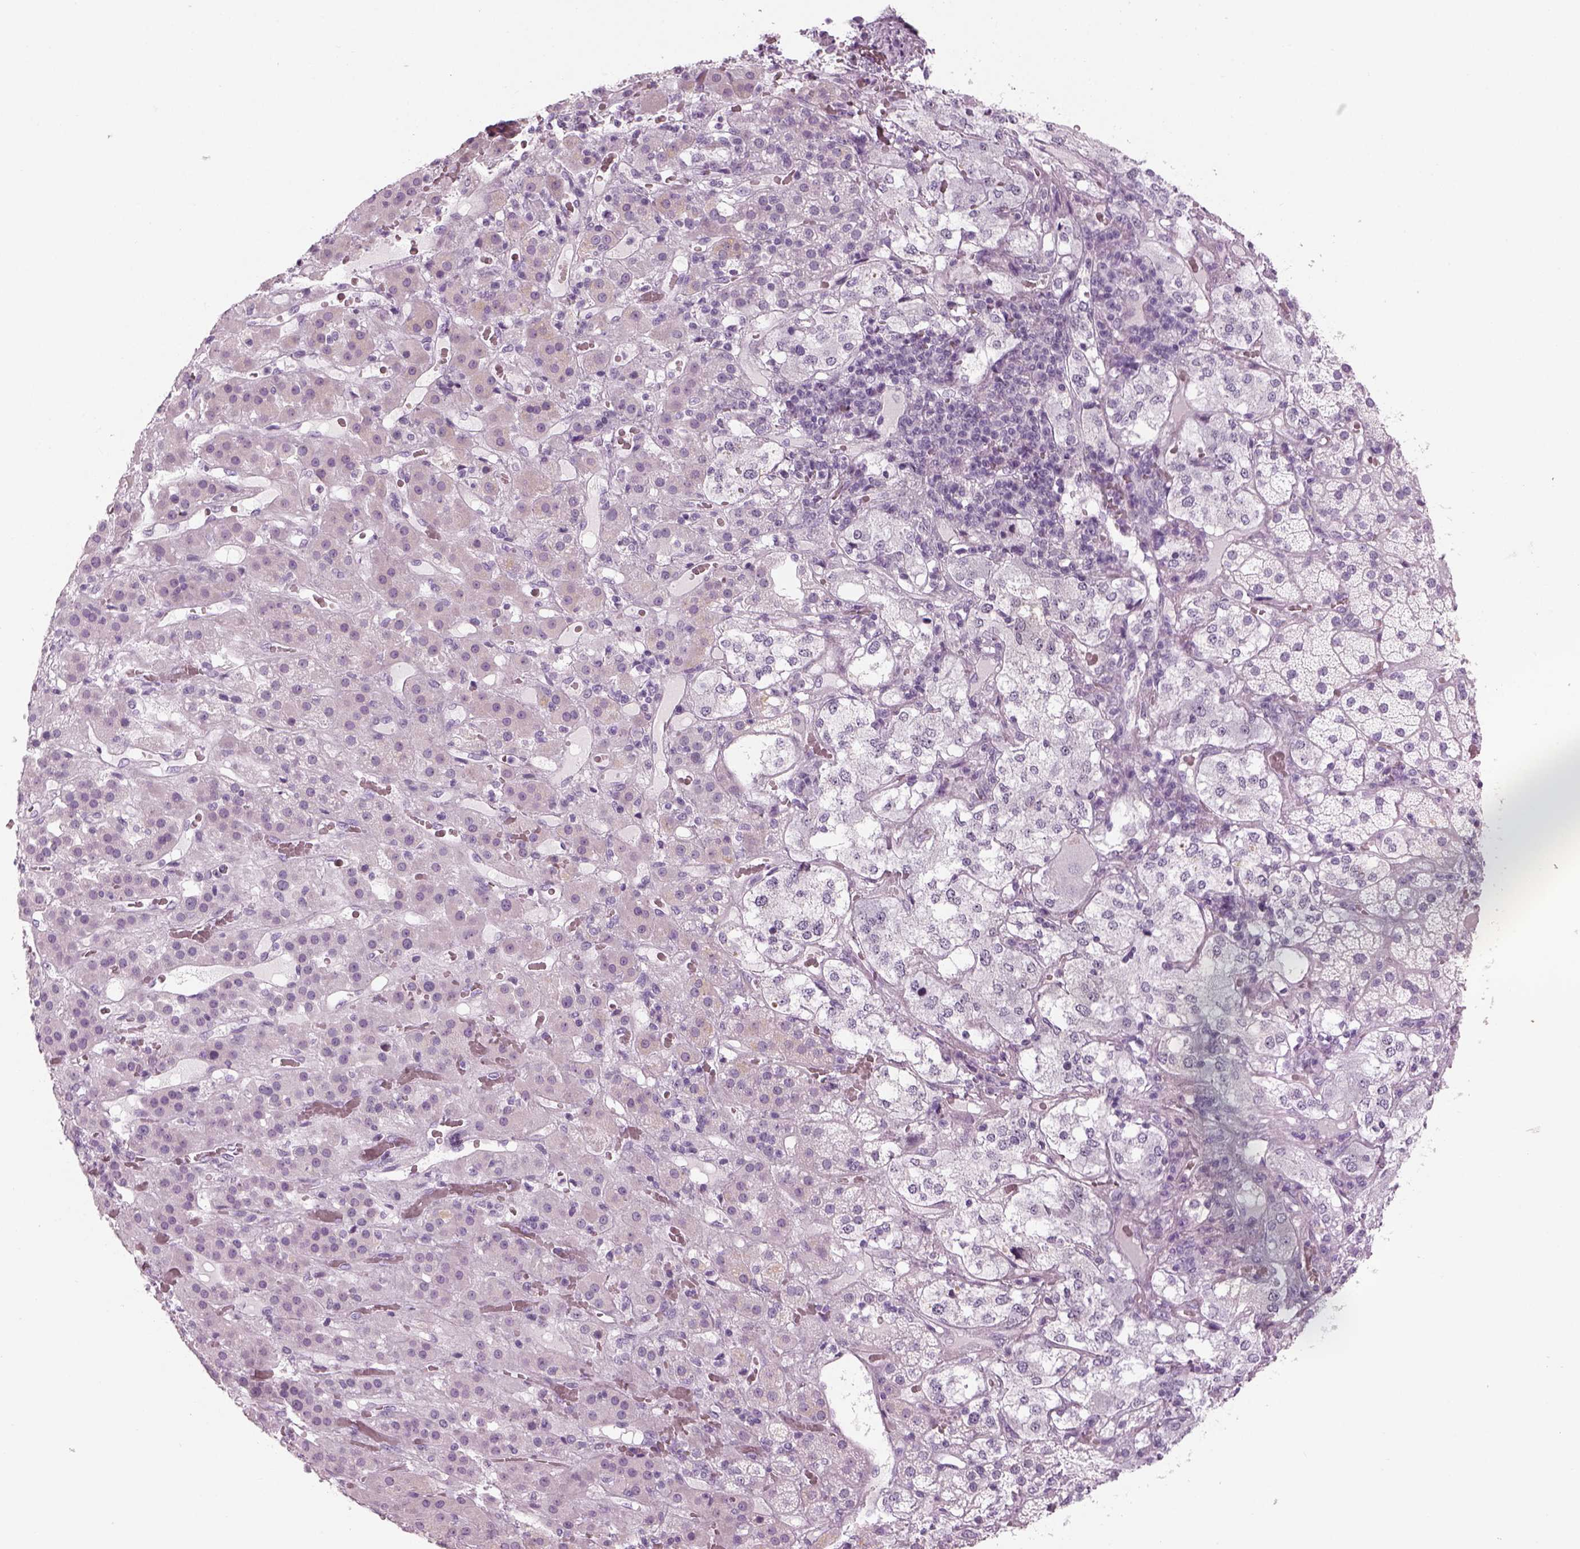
{"staining": {"intensity": "negative", "quantity": "none", "location": "none"}, "tissue": "adrenal gland", "cell_type": "Glandular cells", "image_type": "normal", "snomed": [{"axis": "morphology", "description": "Normal tissue, NOS"}, {"axis": "topography", "description": "Adrenal gland"}], "caption": "High power microscopy micrograph of an IHC histopathology image of normal adrenal gland, revealing no significant positivity in glandular cells. The staining is performed using DAB (3,3'-diaminobenzidine) brown chromogen with nuclei counter-stained in using hematoxylin.", "gene": "SAG", "patient": {"sex": "male", "age": 57}}